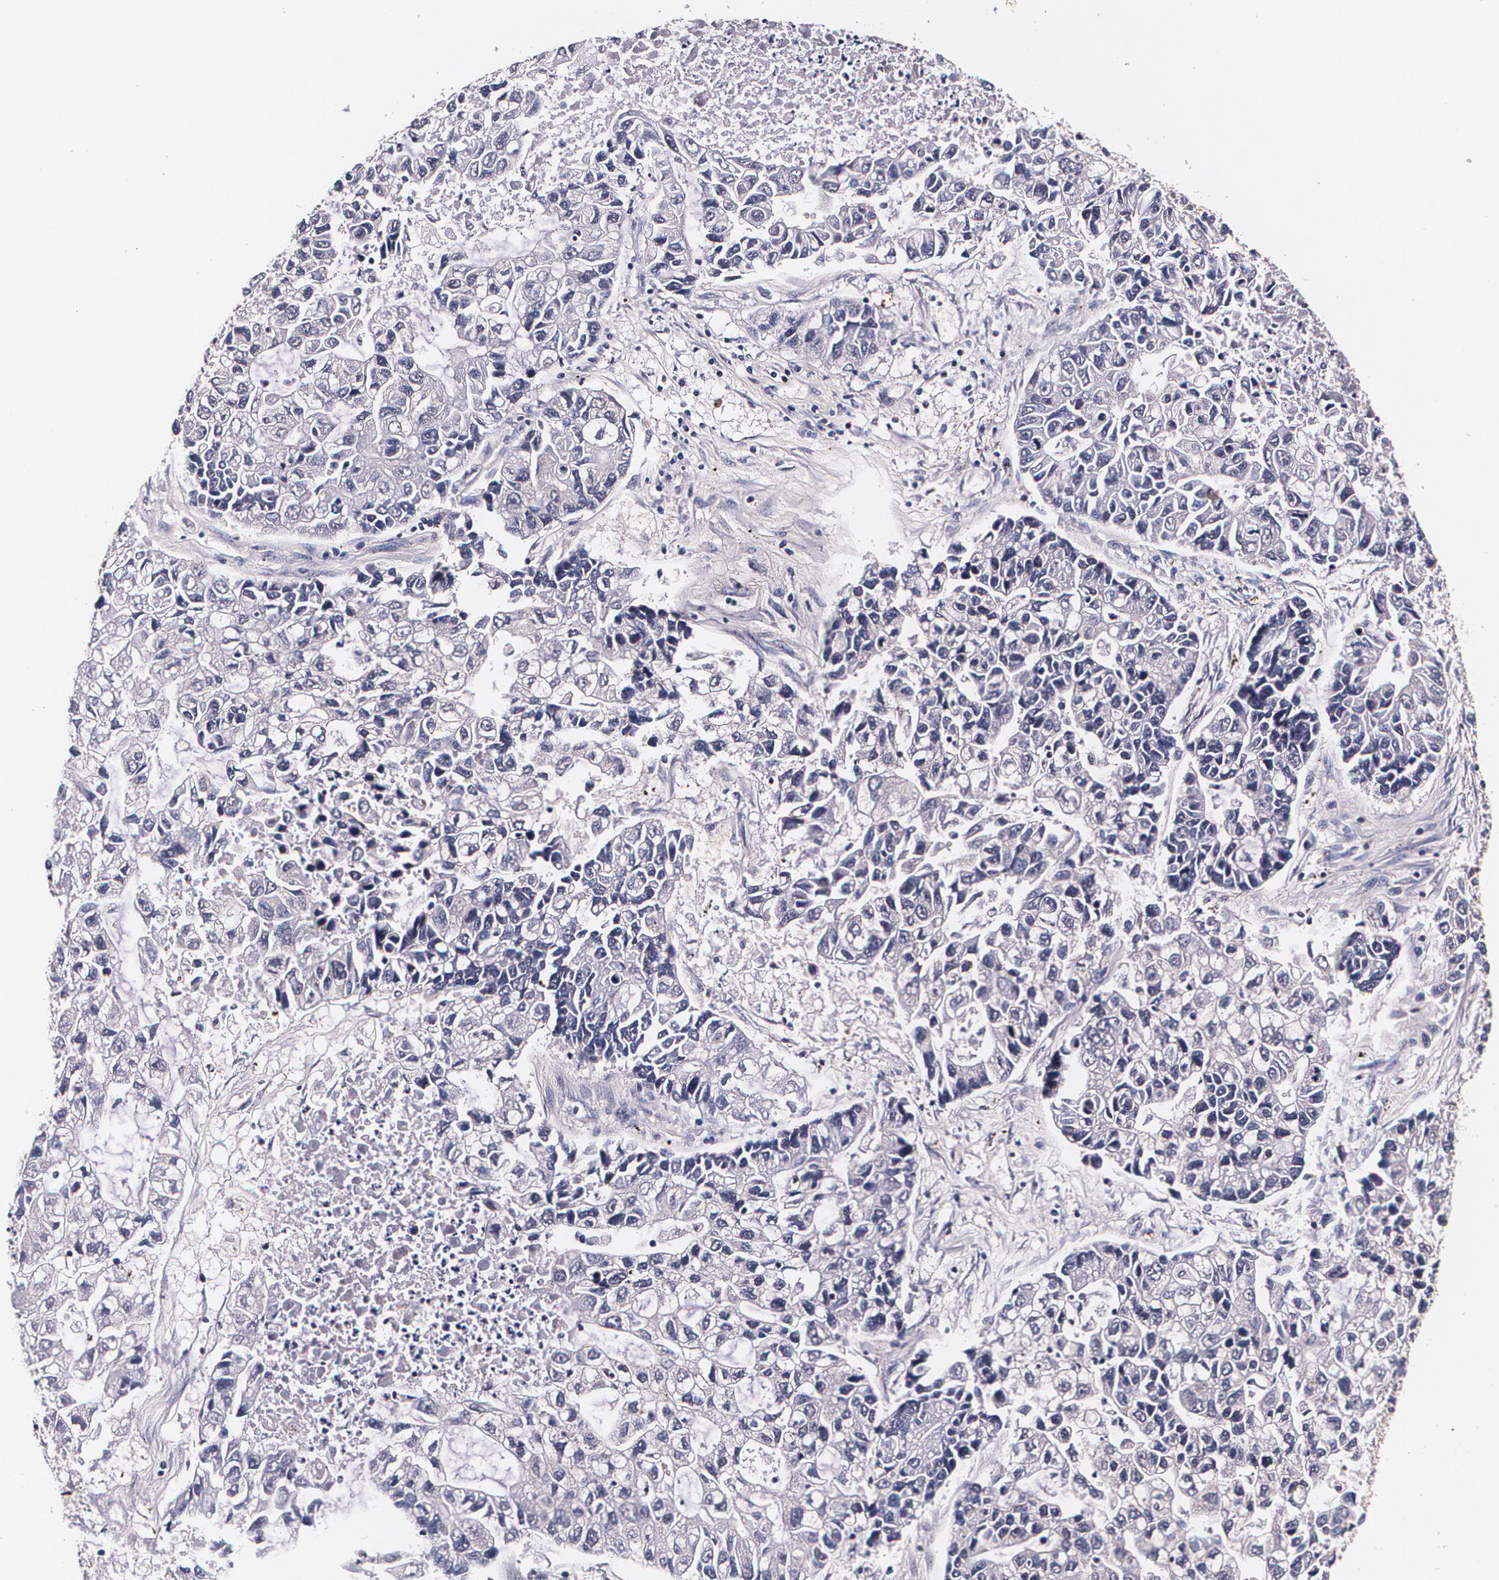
{"staining": {"intensity": "negative", "quantity": "none", "location": "none"}, "tissue": "lung cancer", "cell_type": "Tumor cells", "image_type": "cancer", "snomed": [{"axis": "morphology", "description": "Adenocarcinoma, NOS"}, {"axis": "topography", "description": "Lung"}], "caption": "Immunohistochemistry image of neoplastic tissue: lung adenocarcinoma stained with DAB (3,3'-diaminobenzidine) shows no significant protein staining in tumor cells.", "gene": "TTR", "patient": {"sex": "female", "age": 51}}